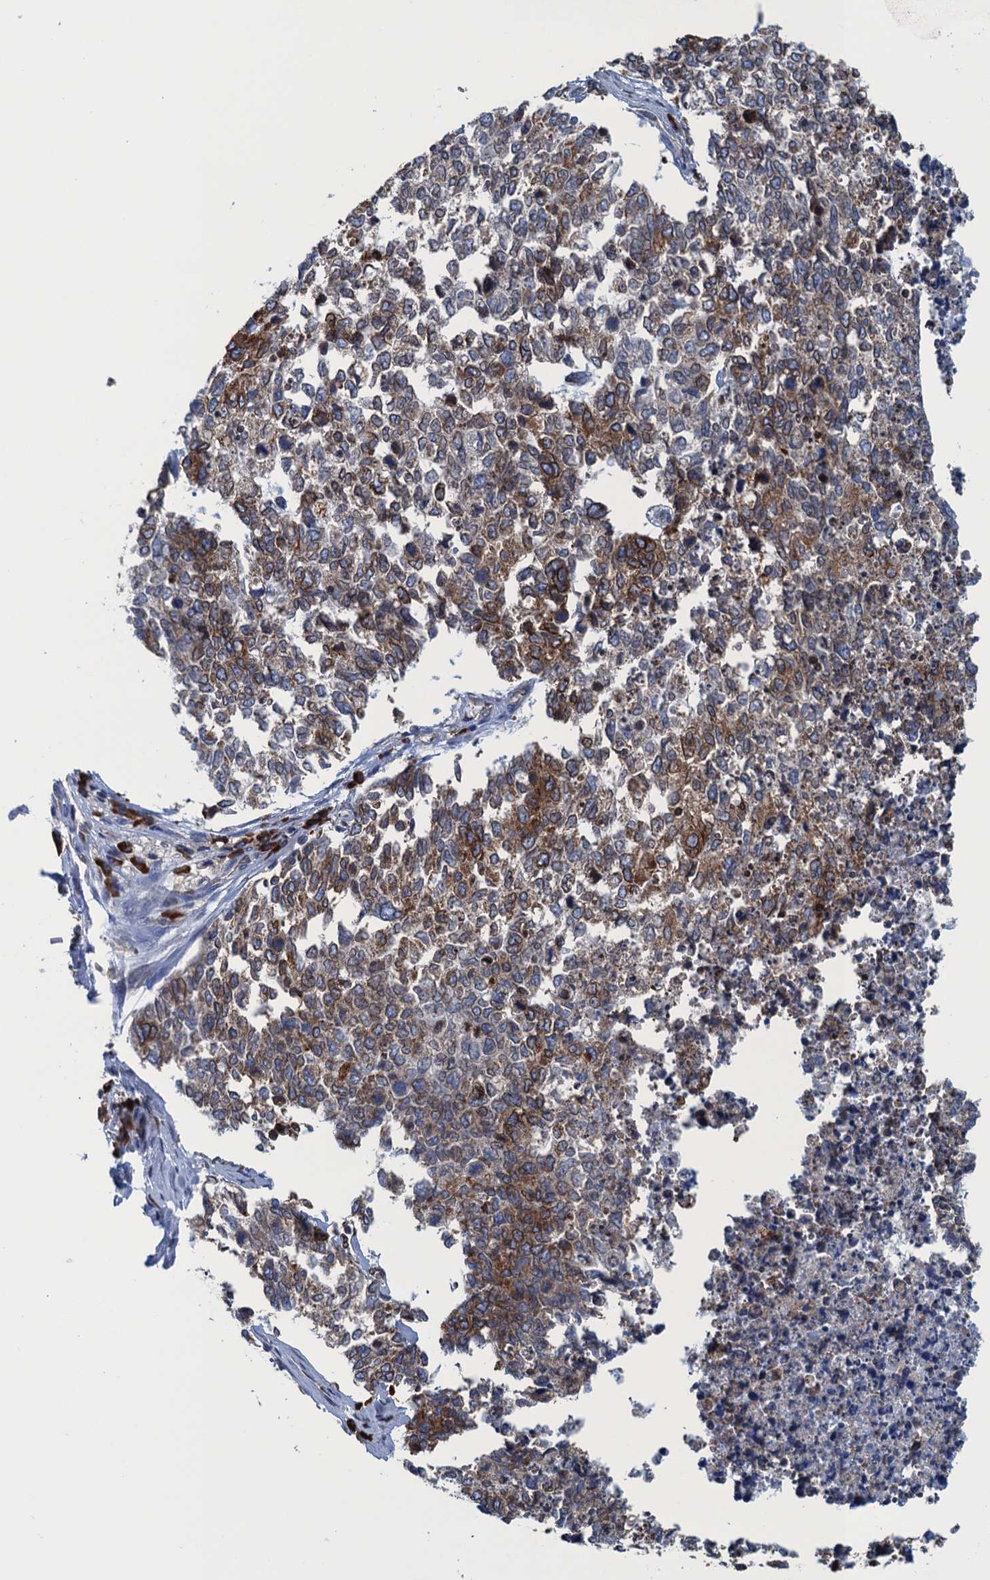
{"staining": {"intensity": "moderate", "quantity": ">75%", "location": "cytoplasmic/membranous"}, "tissue": "cervical cancer", "cell_type": "Tumor cells", "image_type": "cancer", "snomed": [{"axis": "morphology", "description": "Squamous cell carcinoma, NOS"}, {"axis": "topography", "description": "Cervix"}], "caption": "An image showing moderate cytoplasmic/membranous staining in approximately >75% of tumor cells in cervical cancer (squamous cell carcinoma), as visualized by brown immunohistochemical staining.", "gene": "TMEM205", "patient": {"sex": "female", "age": 63}}